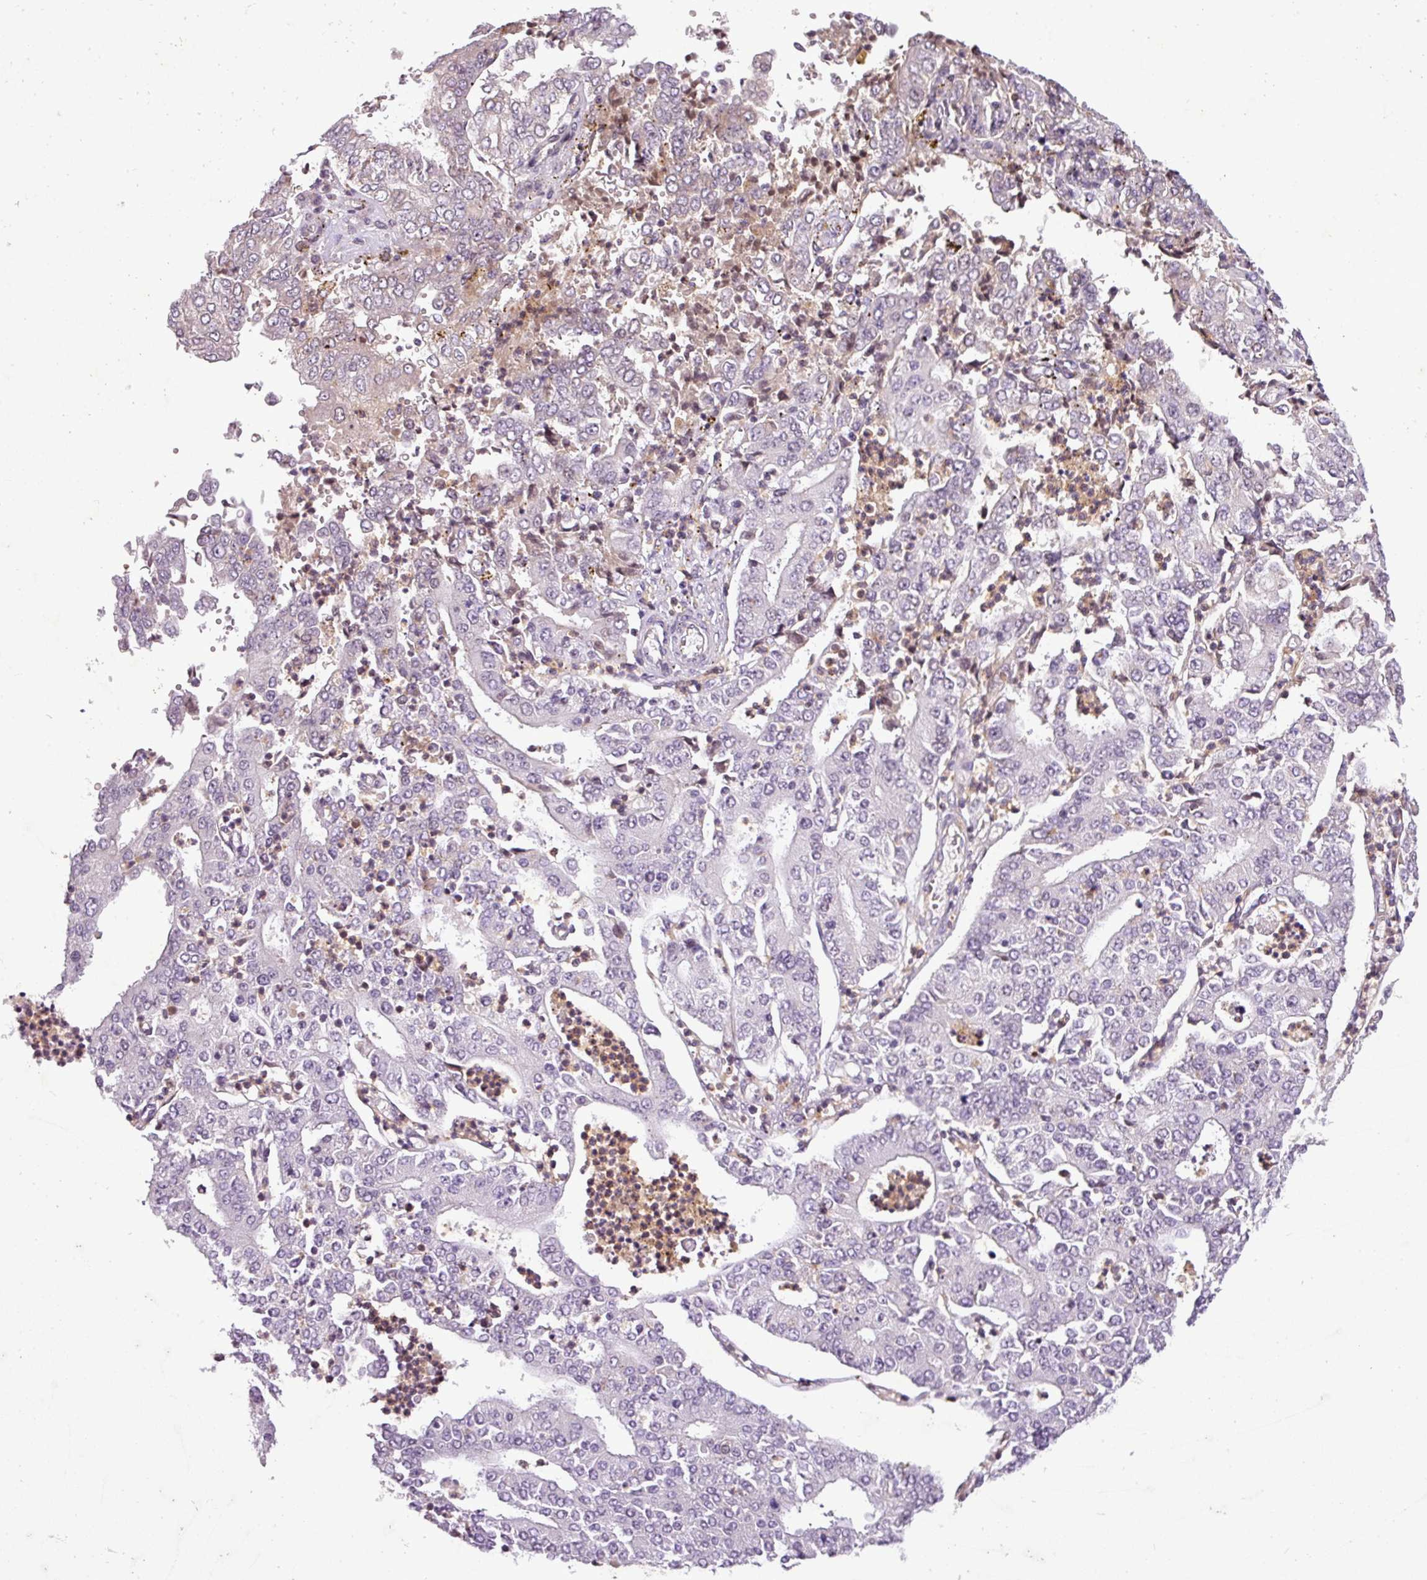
{"staining": {"intensity": "negative", "quantity": "none", "location": "none"}, "tissue": "stomach cancer", "cell_type": "Tumor cells", "image_type": "cancer", "snomed": [{"axis": "morphology", "description": "Adenocarcinoma, NOS"}, {"axis": "topography", "description": "Stomach"}], "caption": "Tumor cells are negative for protein expression in human adenocarcinoma (stomach). (DAB immunohistochemistry (IHC) visualized using brightfield microscopy, high magnification).", "gene": "C4B", "patient": {"sex": "male", "age": 76}}